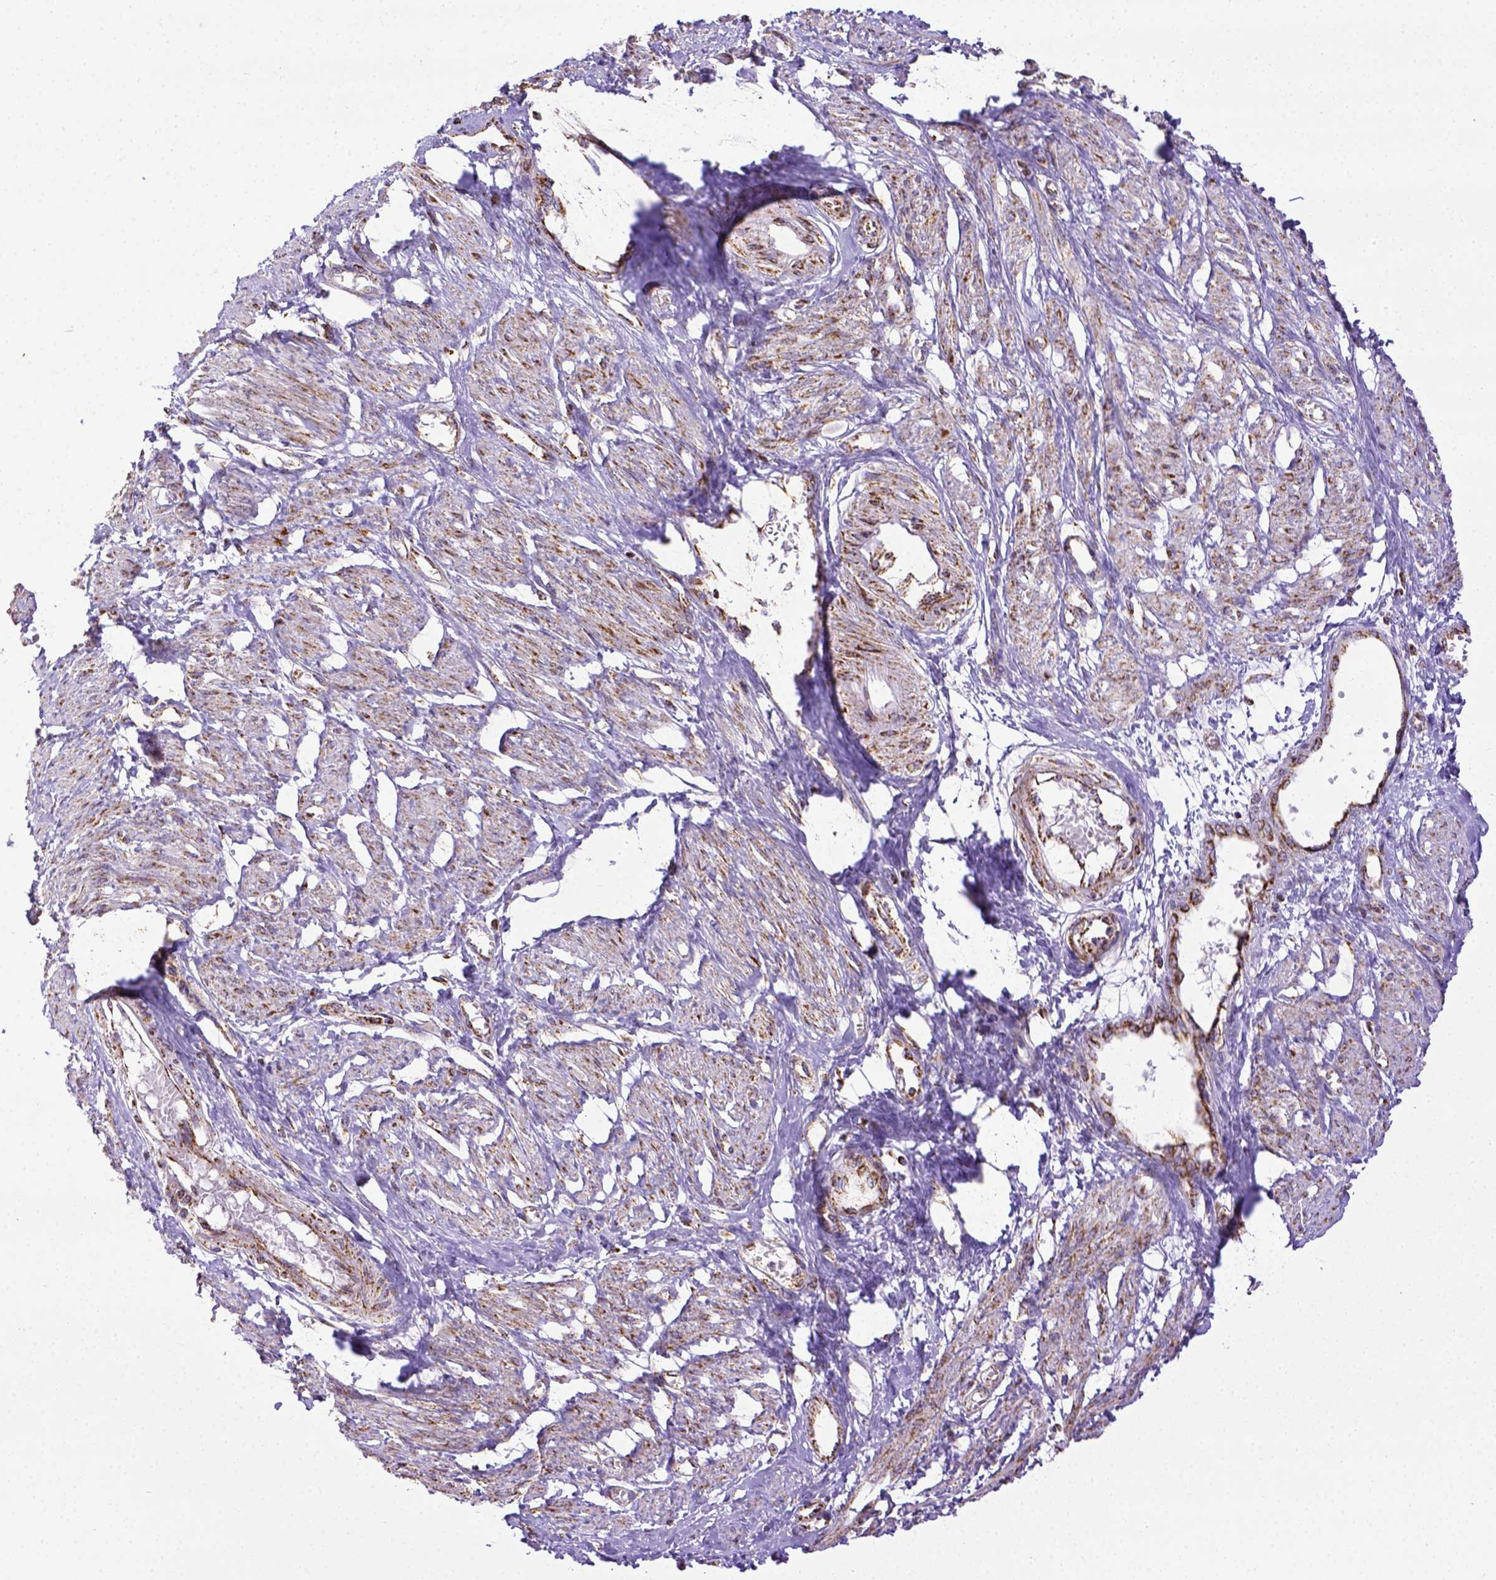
{"staining": {"intensity": "moderate", "quantity": ">75%", "location": "cytoplasmic/membranous"}, "tissue": "smooth muscle", "cell_type": "Smooth muscle cells", "image_type": "normal", "snomed": [{"axis": "morphology", "description": "Normal tissue, NOS"}, {"axis": "topography", "description": "Smooth muscle"}, {"axis": "topography", "description": "Uterus"}], "caption": "A medium amount of moderate cytoplasmic/membranous expression is identified in about >75% of smooth muscle cells in normal smooth muscle. (DAB (3,3'-diaminobenzidine) = brown stain, brightfield microscopy at high magnification).", "gene": "MT", "patient": {"sex": "female", "age": 39}}